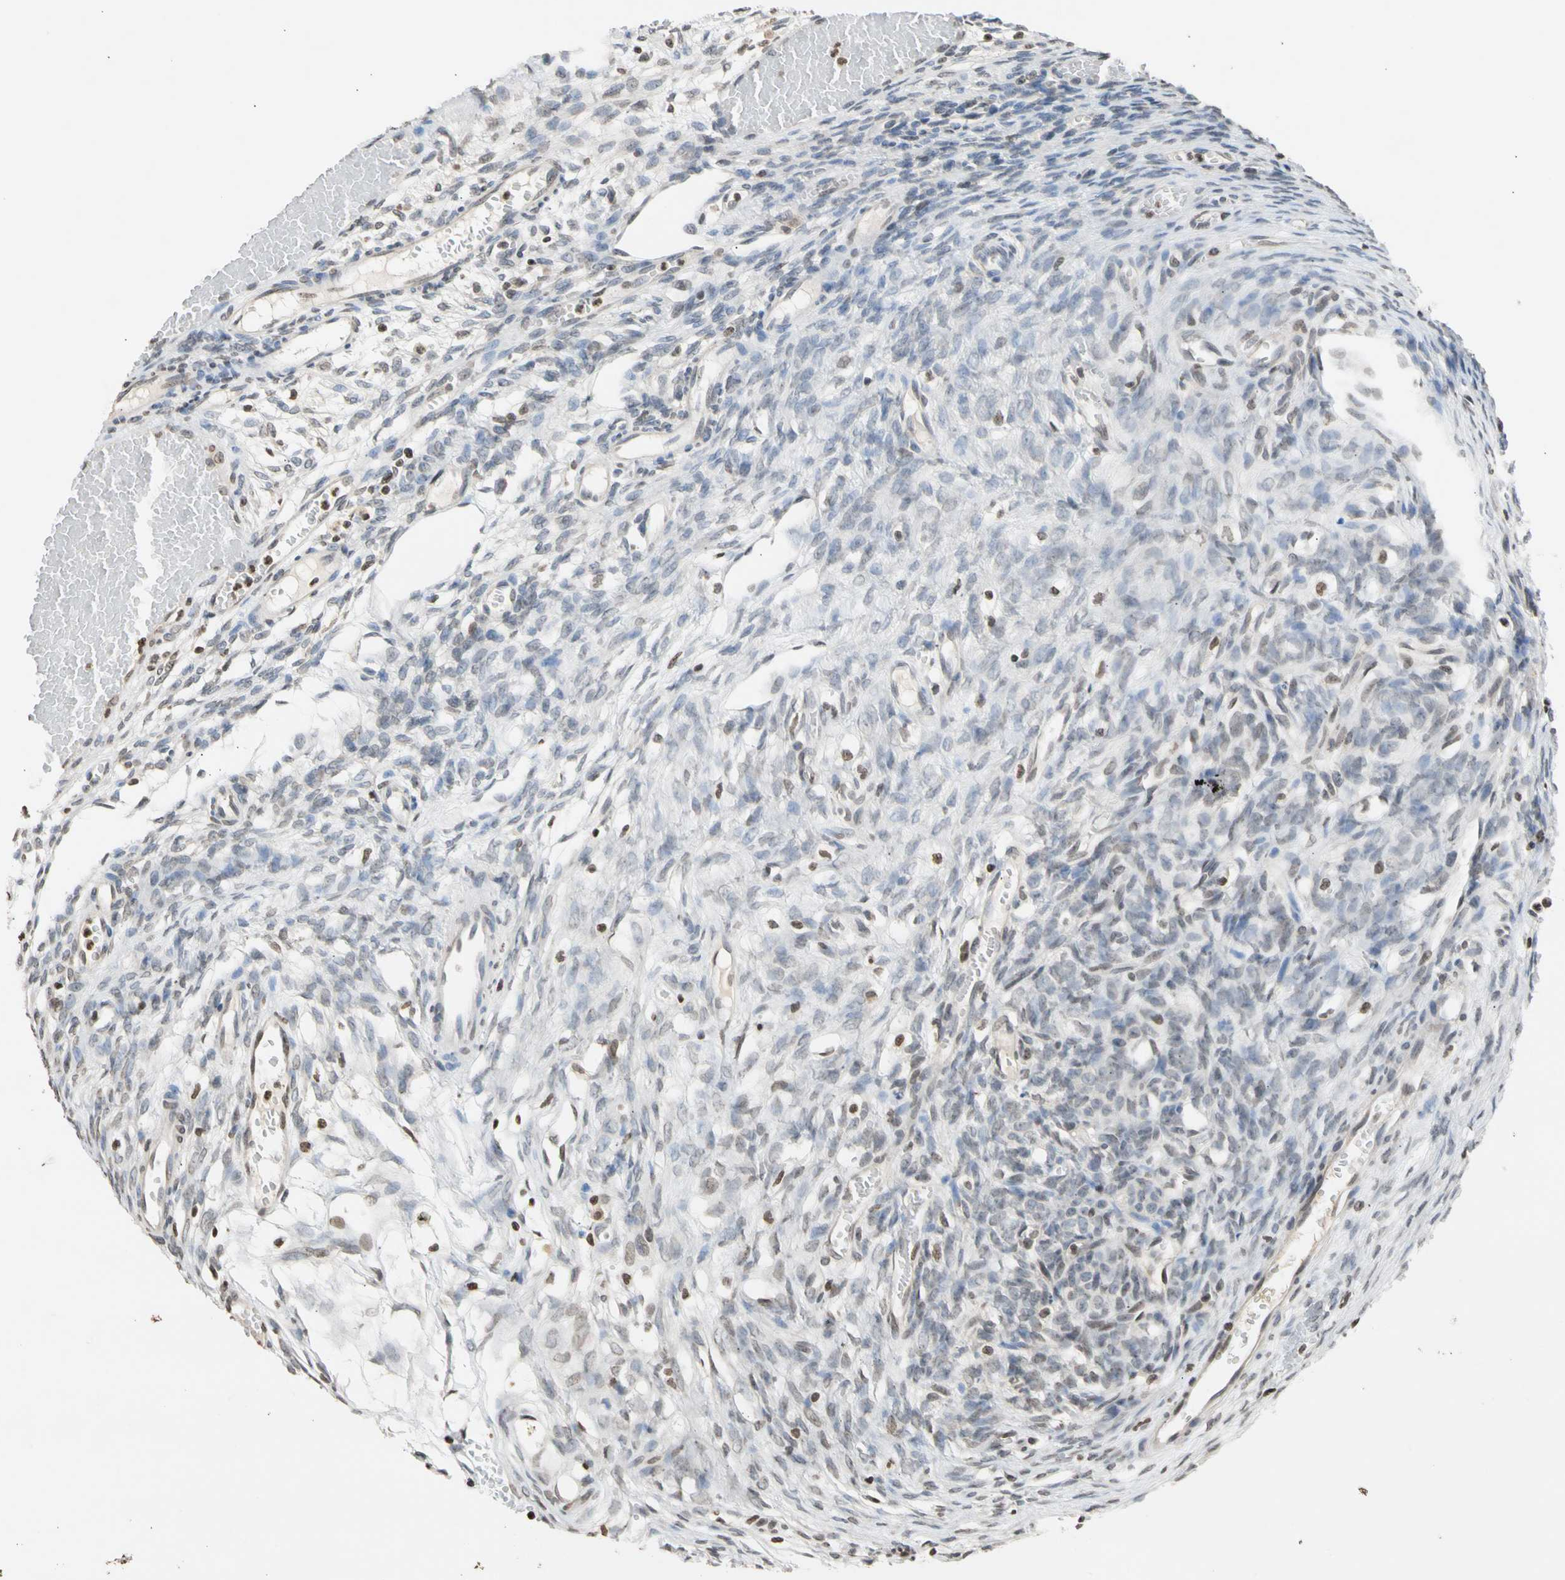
{"staining": {"intensity": "weak", "quantity": "<25%", "location": "nuclear"}, "tissue": "ovary", "cell_type": "Ovarian stroma cells", "image_type": "normal", "snomed": [{"axis": "morphology", "description": "Normal tissue, NOS"}, {"axis": "topography", "description": "Ovary"}], "caption": "Human ovary stained for a protein using IHC displays no positivity in ovarian stroma cells.", "gene": "GPX4", "patient": {"sex": "female", "age": 33}}